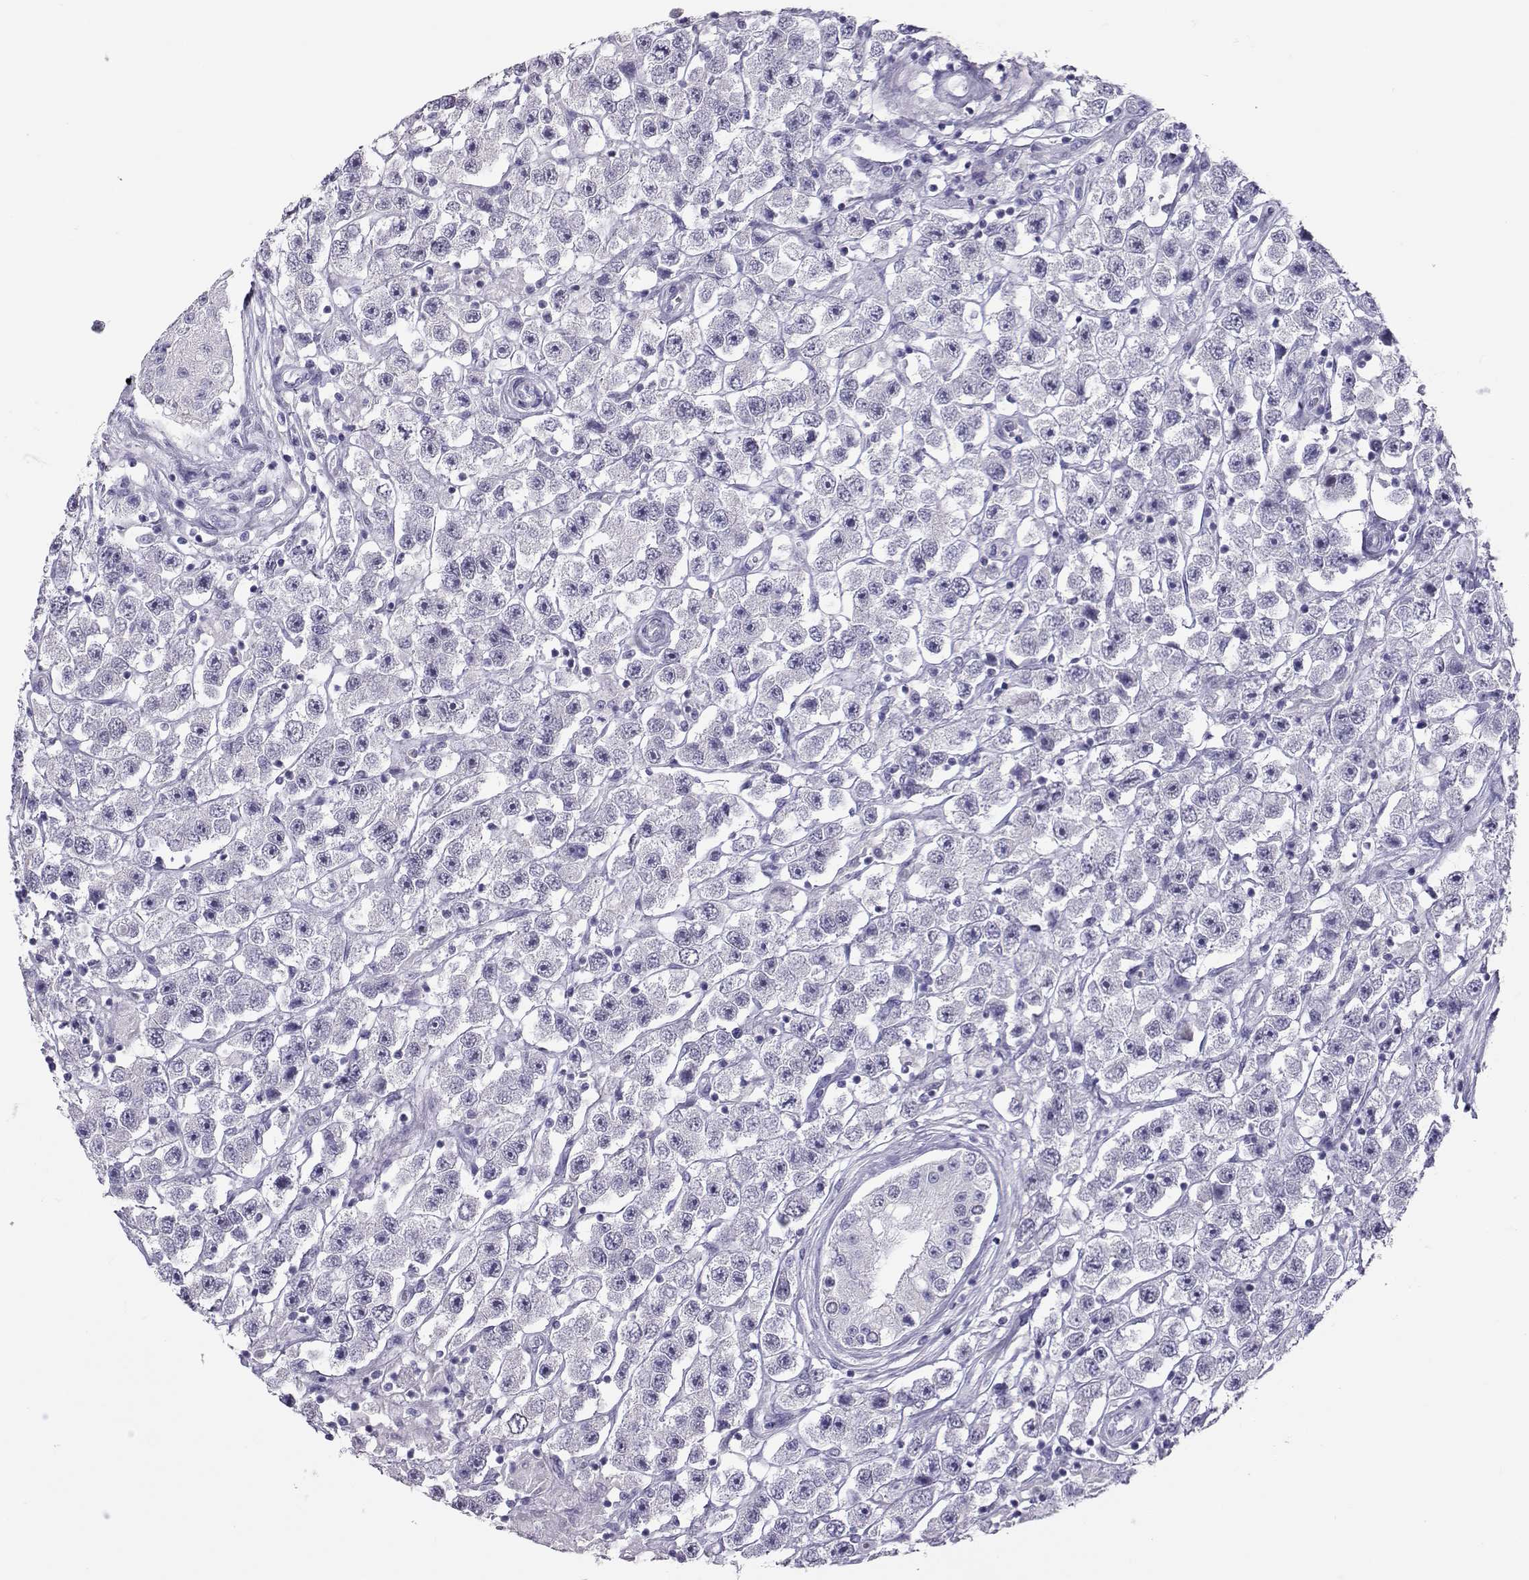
{"staining": {"intensity": "negative", "quantity": "none", "location": "none"}, "tissue": "testis cancer", "cell_type": "Tumor cells", "image_type": "cancer", "snomed": [{"axis": "morphology", "description": "Seminoma, NOS"}, {"axis": "topography", "description": "Testis"}], "caption": "A high-resolution image shows immunohistochemistry staining of testis cancer, which exhibits no significant expression in tumor cells. Nuclei are stained in blue.", "gene": "TRPM7", "patient": {"sex": "male", "age": 45}}